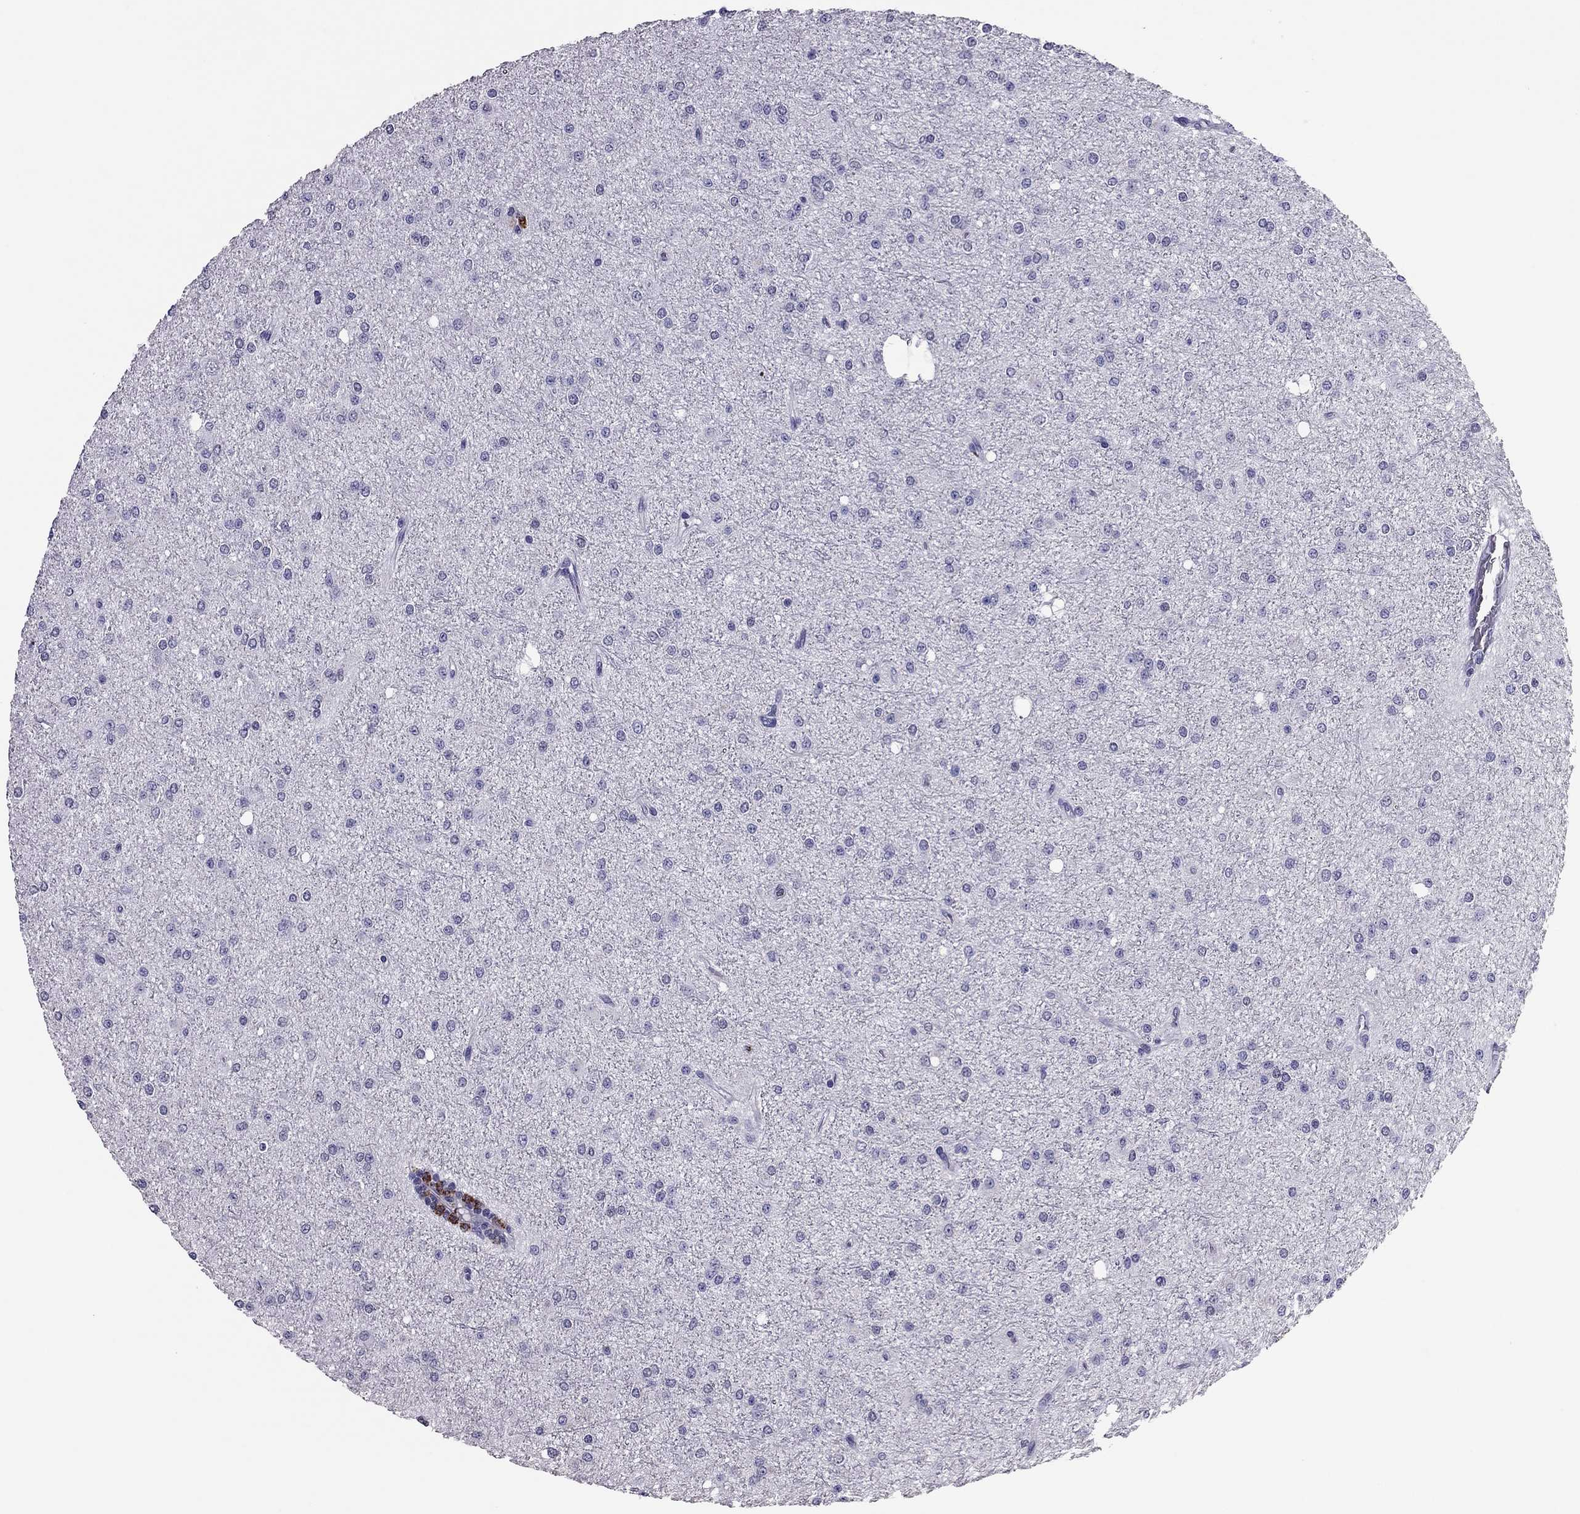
{"staining": {"intensity": "negative", "quantity": "none", "location": "none"}, "tissue": "glioma", "cell_type": "Tumor cells", "image_type": "cancer", "snomed": [{"axis": "morphology", "description": "Glioma, malignant, Low grade"}, {"axis": "topography", "description": "Brain"}], "caption": "IHC photomicrograph of neoplastic tissue: human malignant glioma (low-grade) stained with DAB exhibits no significant protein expression in tumor cells.", "gene": "CCL27", "patient": {"sex": "male", "age": 27}}